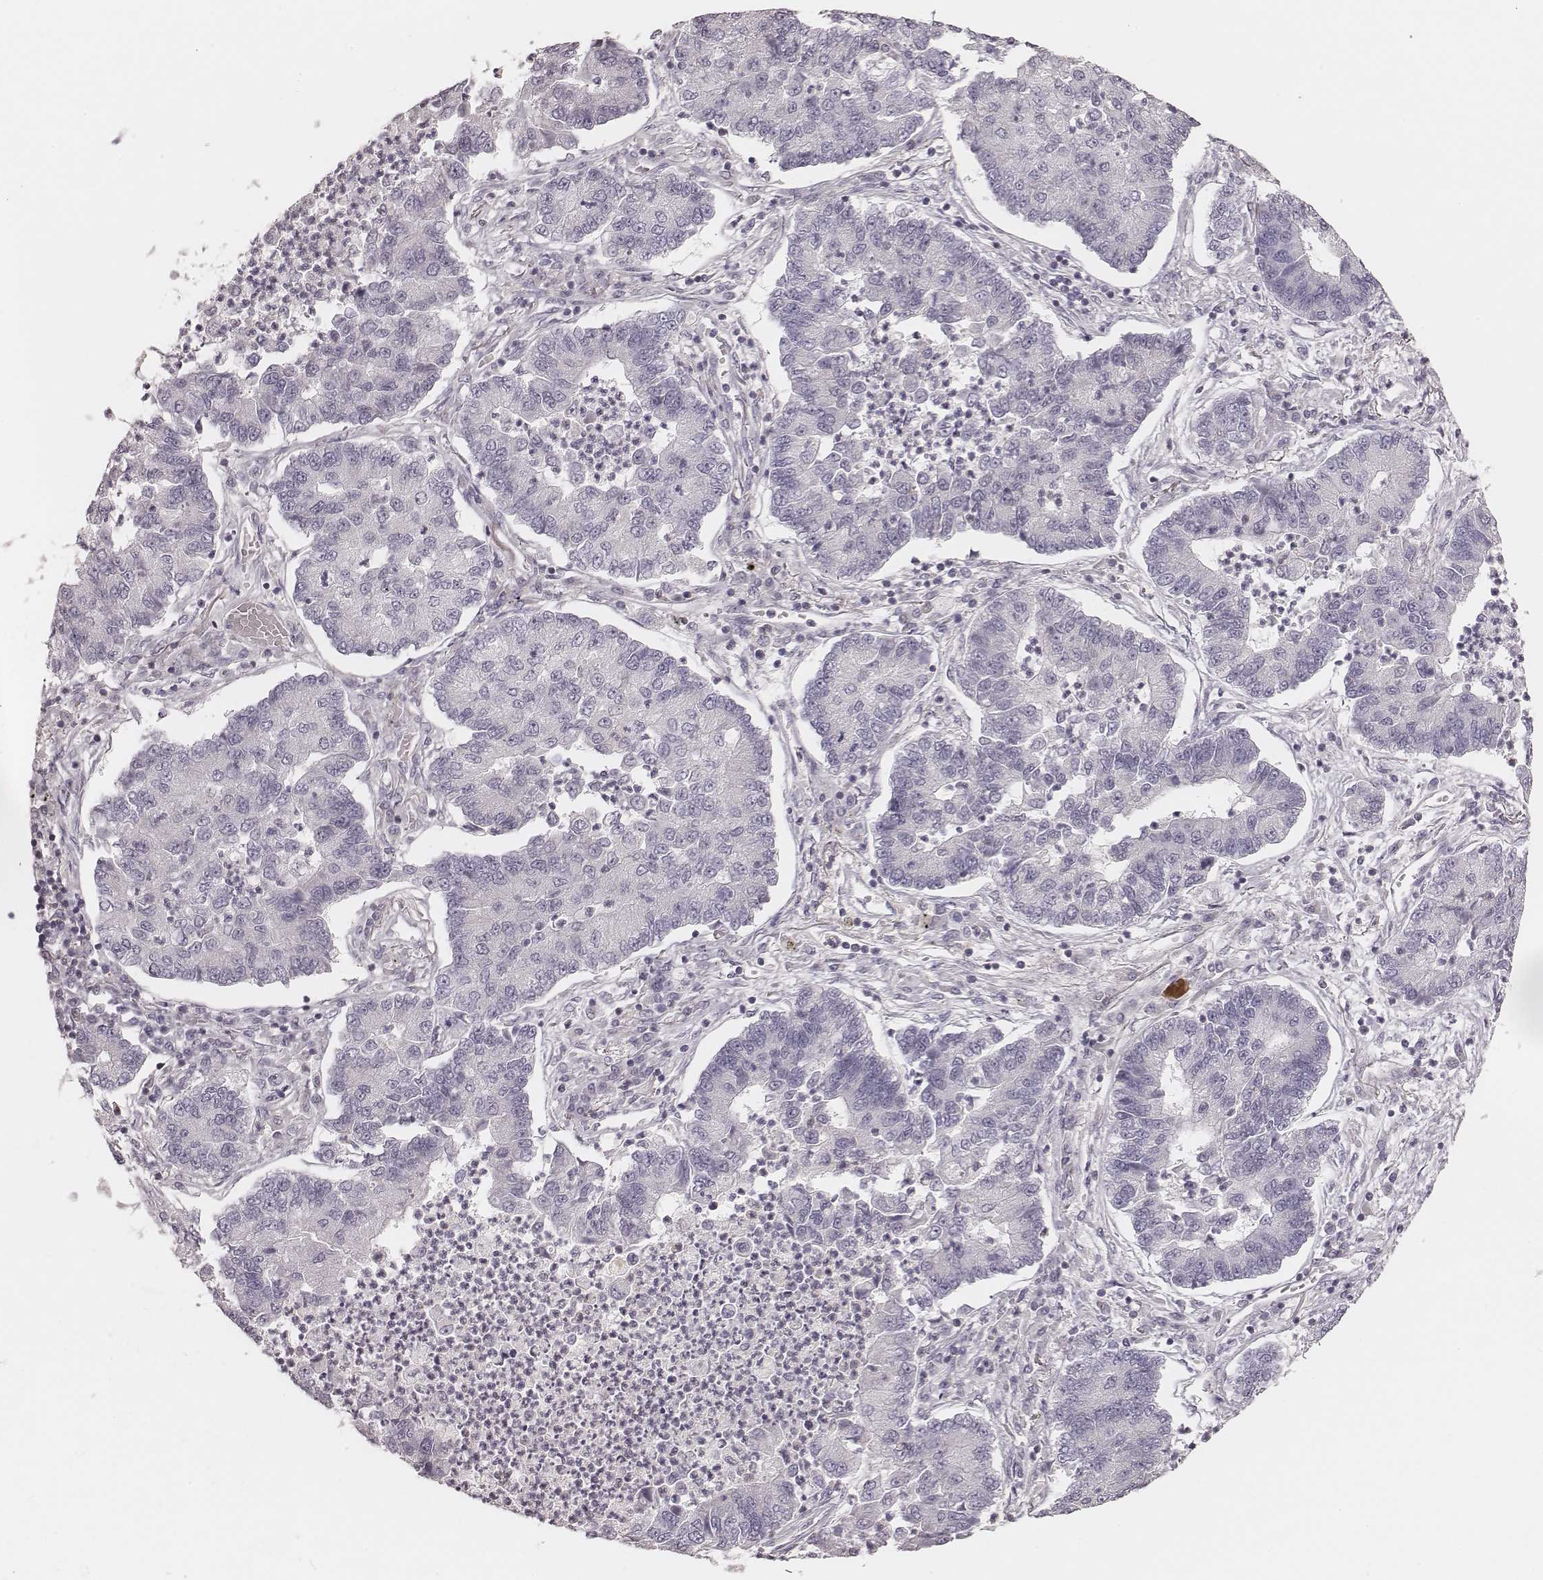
{"staining": {"intensity": "negative", "quantity": "none", "location": "none"}, "tissue": "lung cancer", "cell_type": "Tumor cells", "image_type": "cancer", "snomed": [{"axis": "morphology", "description": "Adenocarcinoma, NOS"}, {"axis": "topography", "description": "Lung"}], "caption": "This histopathology image is of lung adenocarcinoma stained with immunohistochemistry to label a protein in brown with the nuclei are counter-stained blue. There is no positivity in tumor cells.", "gene": "MSX1", "patient": {"sex": "female", "age": 57}}